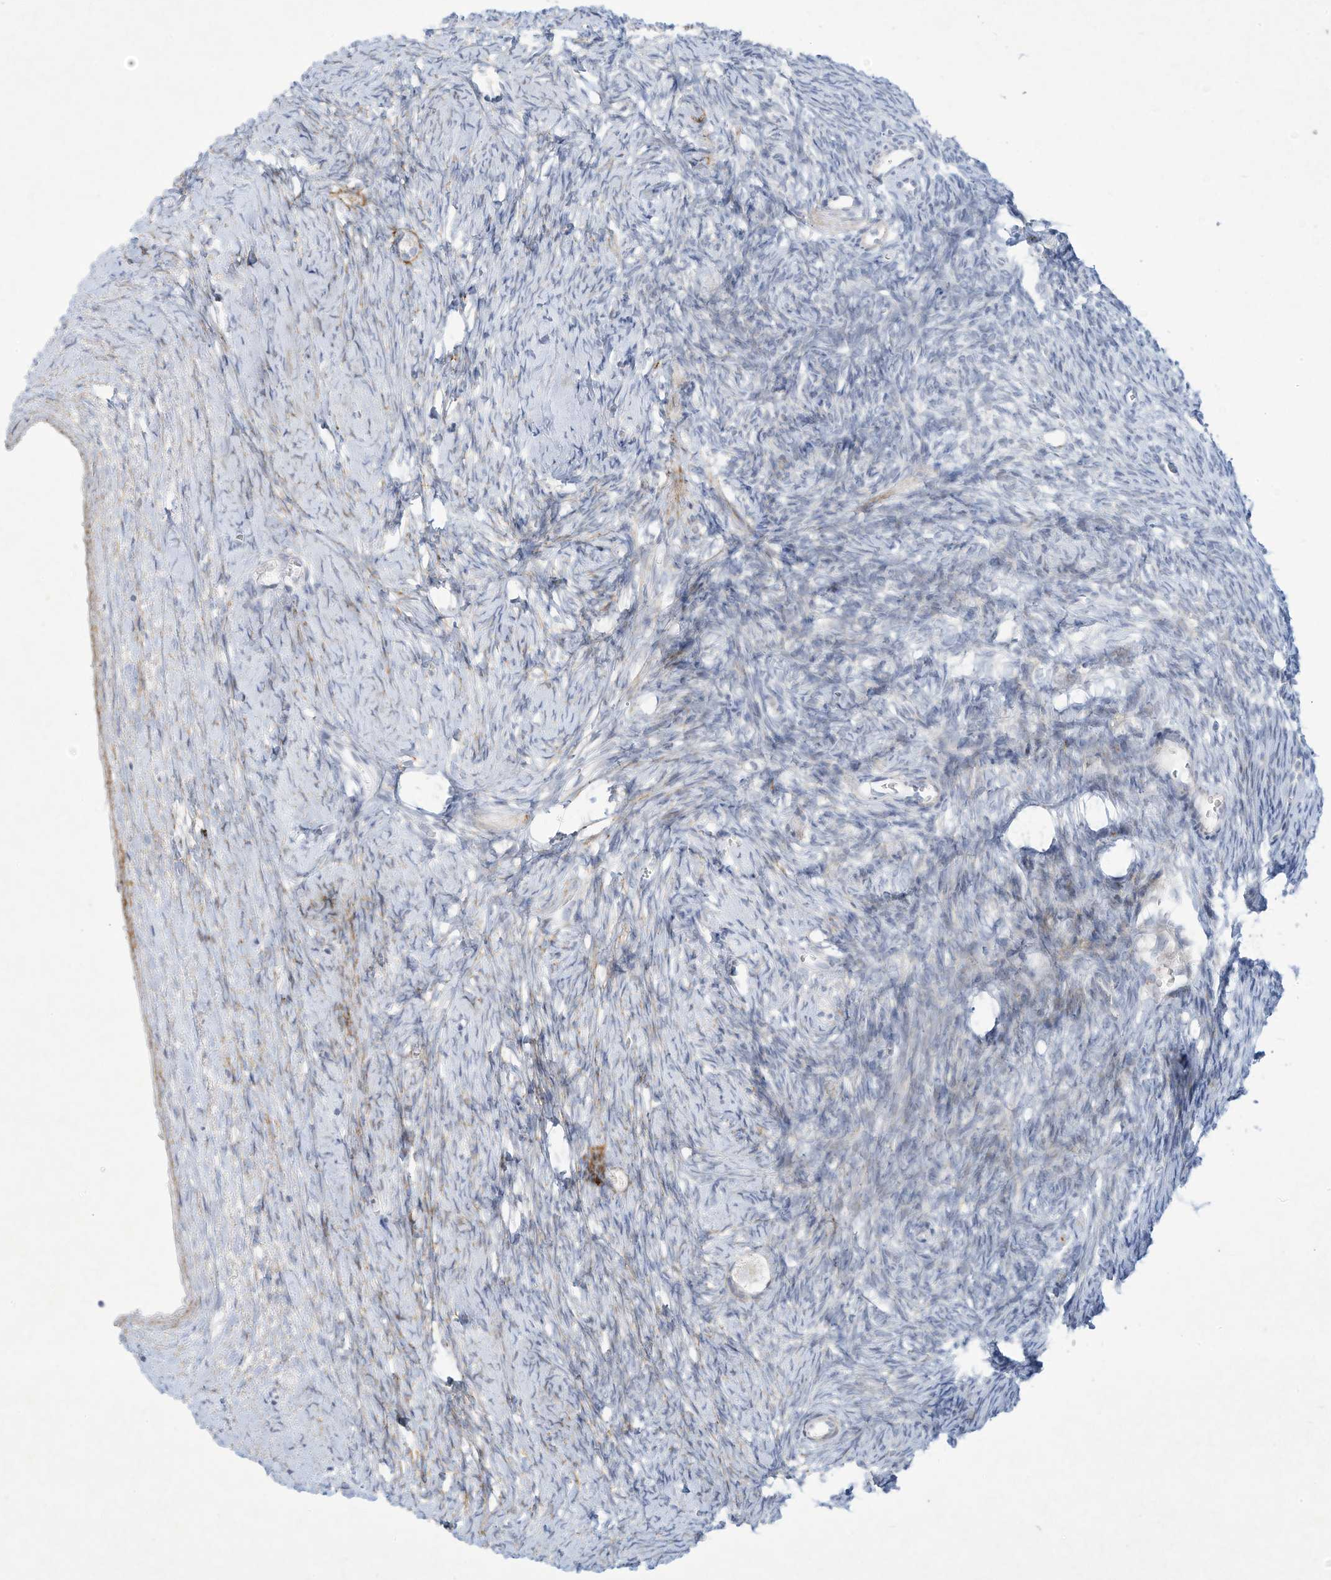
{"staining": {"intensity": "negative", "quantity": "none", "location": "none"}, "tissue": "ovary", "cell_type": "Follicle cells", "image_type": "normal", "snomed": [{"axis": "morphology", "description": "Normal tissue, NOS"}, {"axis": "morphology", "description": "Developmental malformation"}, {"axis": "topography", "description": "Ovary"}], "caption": "High magnification brightfield microscopy of normal ovary stained with DAB (3,3'-diaminobenzidine) (brown) and counterstained with hematoxylin (blue): follicle cells show no significant expression.", "gene": "PAX6", "patient": {"sex": "female", "age": 39}}